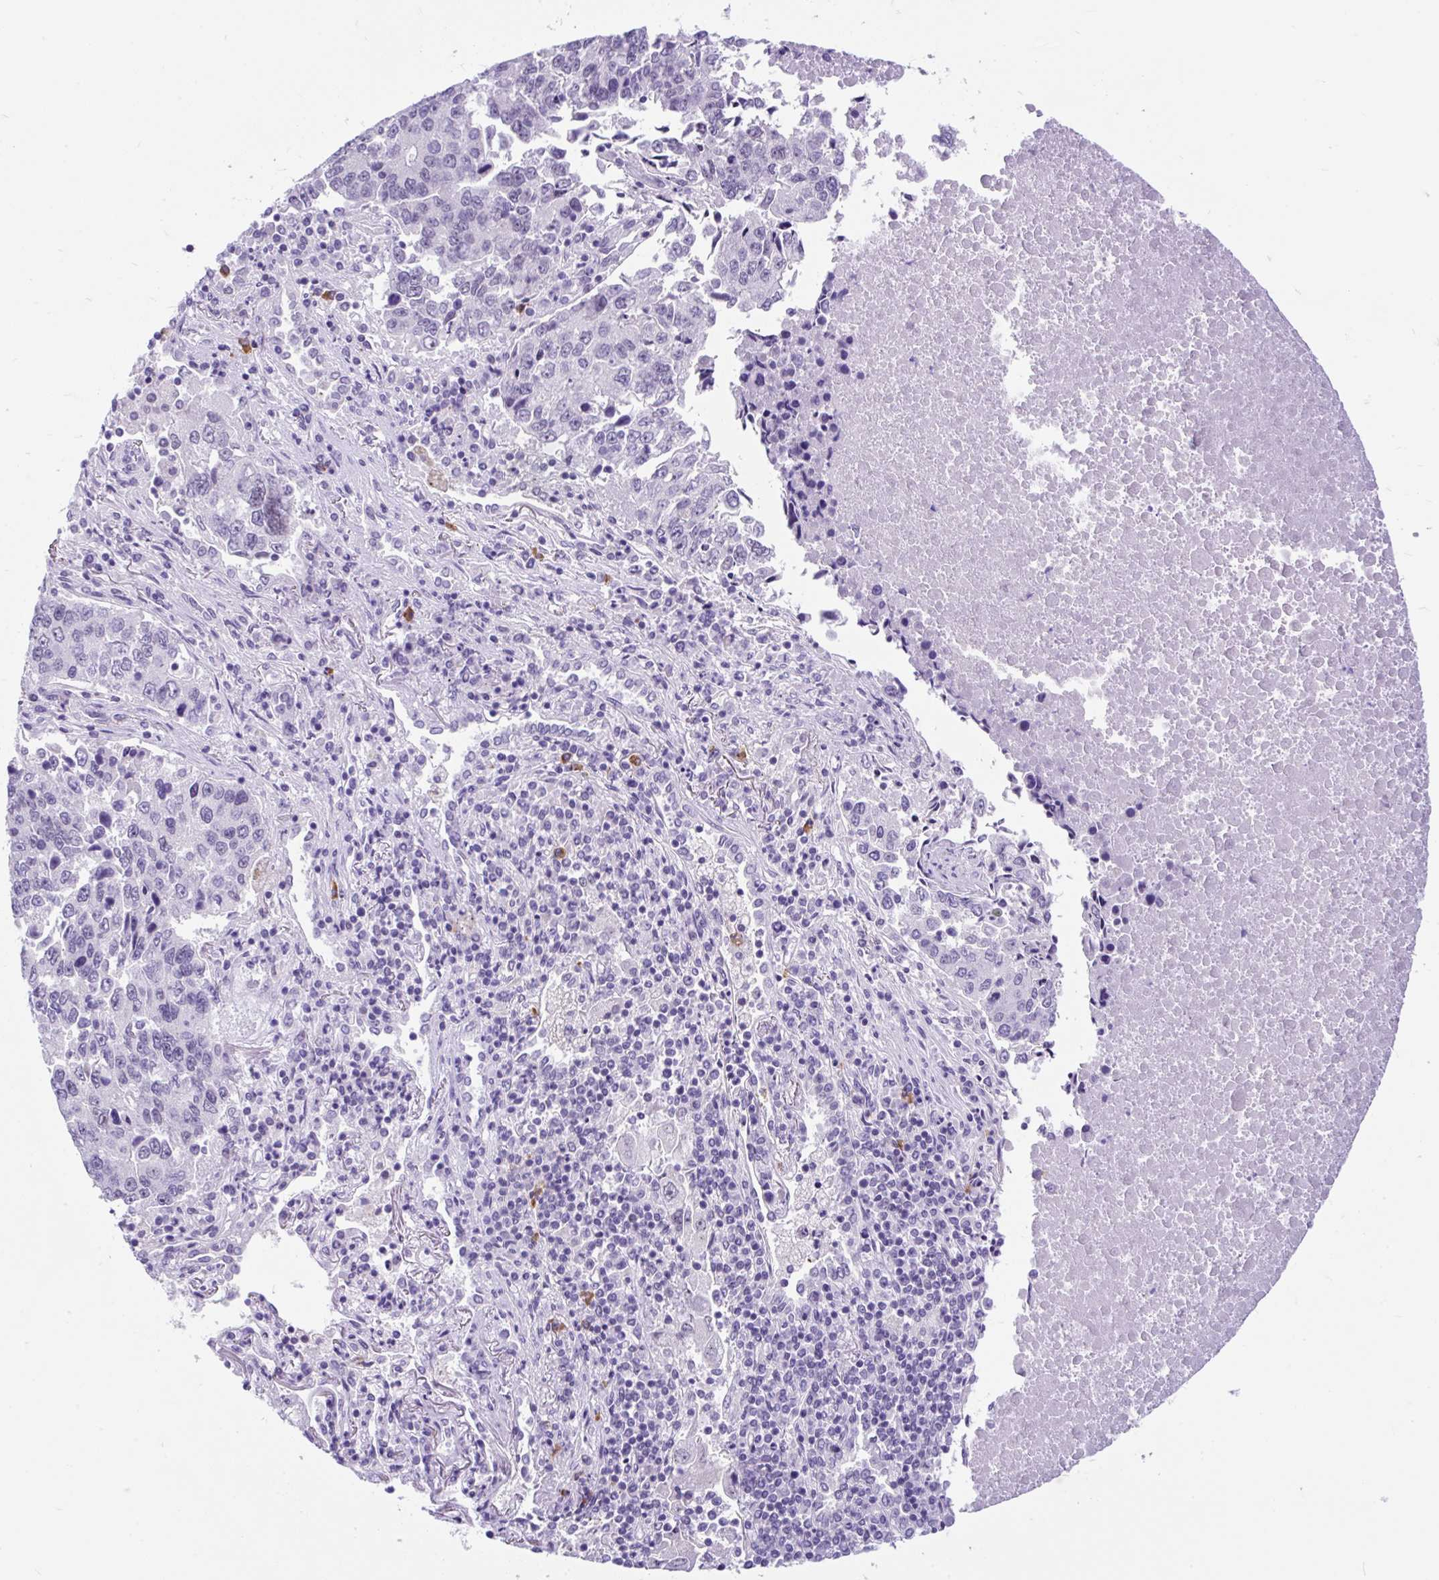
{"staining": {"intensity": "negative", "quantity": "none", "location": "none"}, "tissue": "lung cancer", "cell_type": "Tumor cells", "image_type": "cancer", "snomed": [{"axis": "morphology", "description": "Squamous cell carcinoma, NOS"}, {"axis": "topography", "description": "Lung"}], "caption": "Photomicrograph shows no protein expression in tumor cells of lung cancer tissue.", "gene": "SCGB1A1", "patient": {"sex": "female", "age": 66}}